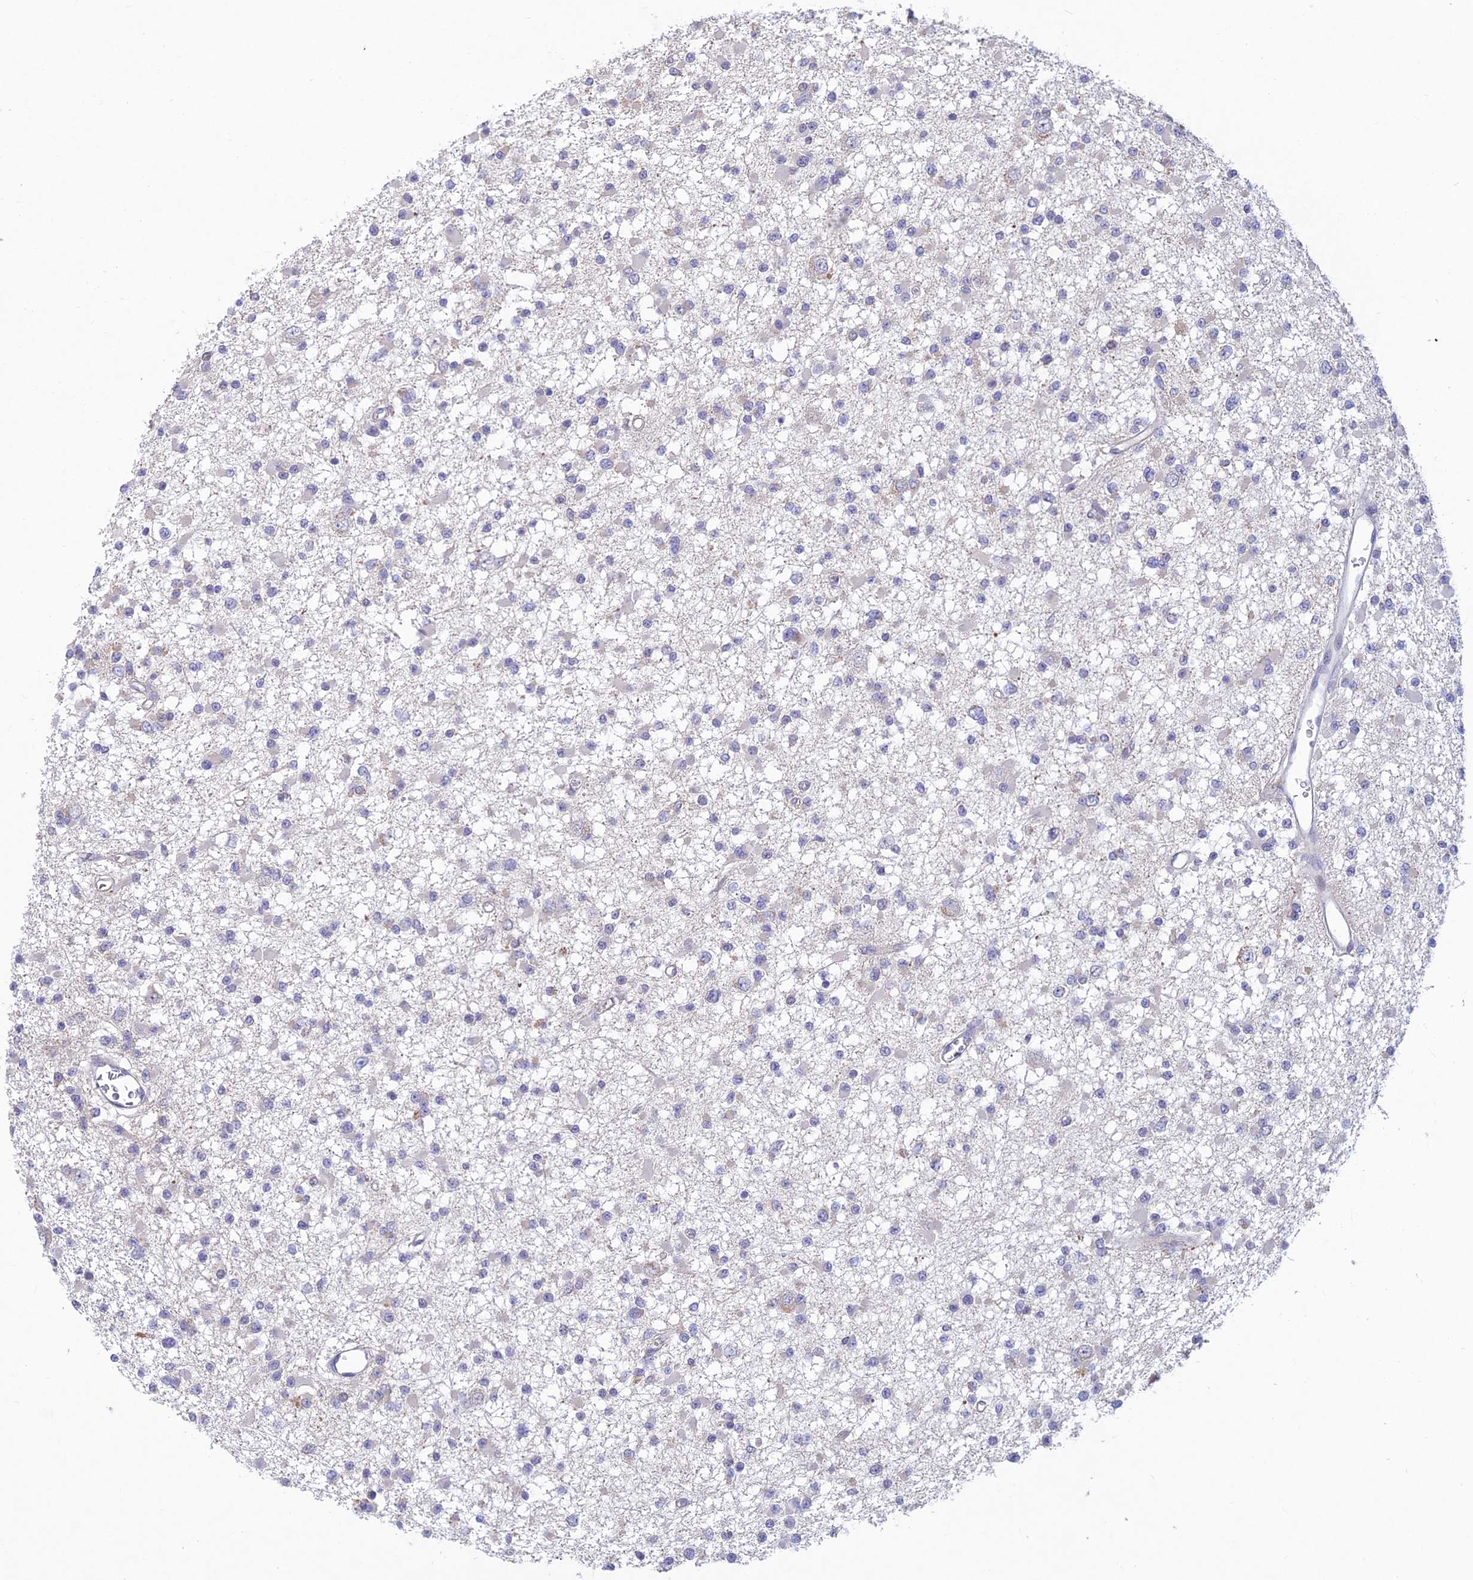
{"staining": {"intensity": "negative", "quantity": "none", "location": "none"}, "tissue": "glioma", "cell_type": "Tumor cells", "image_type": "cancer", "snomed": [{"axis": "morphology", "description": "Glioma, malignant, Low grade"}, {"axis": "topography", "description": "Brain"}], "caption": "Immunohistochemical staining of glioma exhibits no significant positivity in tumor cells. The staining is performed using DAB brown chromogen with nuclei counter-stained in using hematoxylin.", "gene": "FASTKD5", "patient": {"sex": "female", "age": 22}}